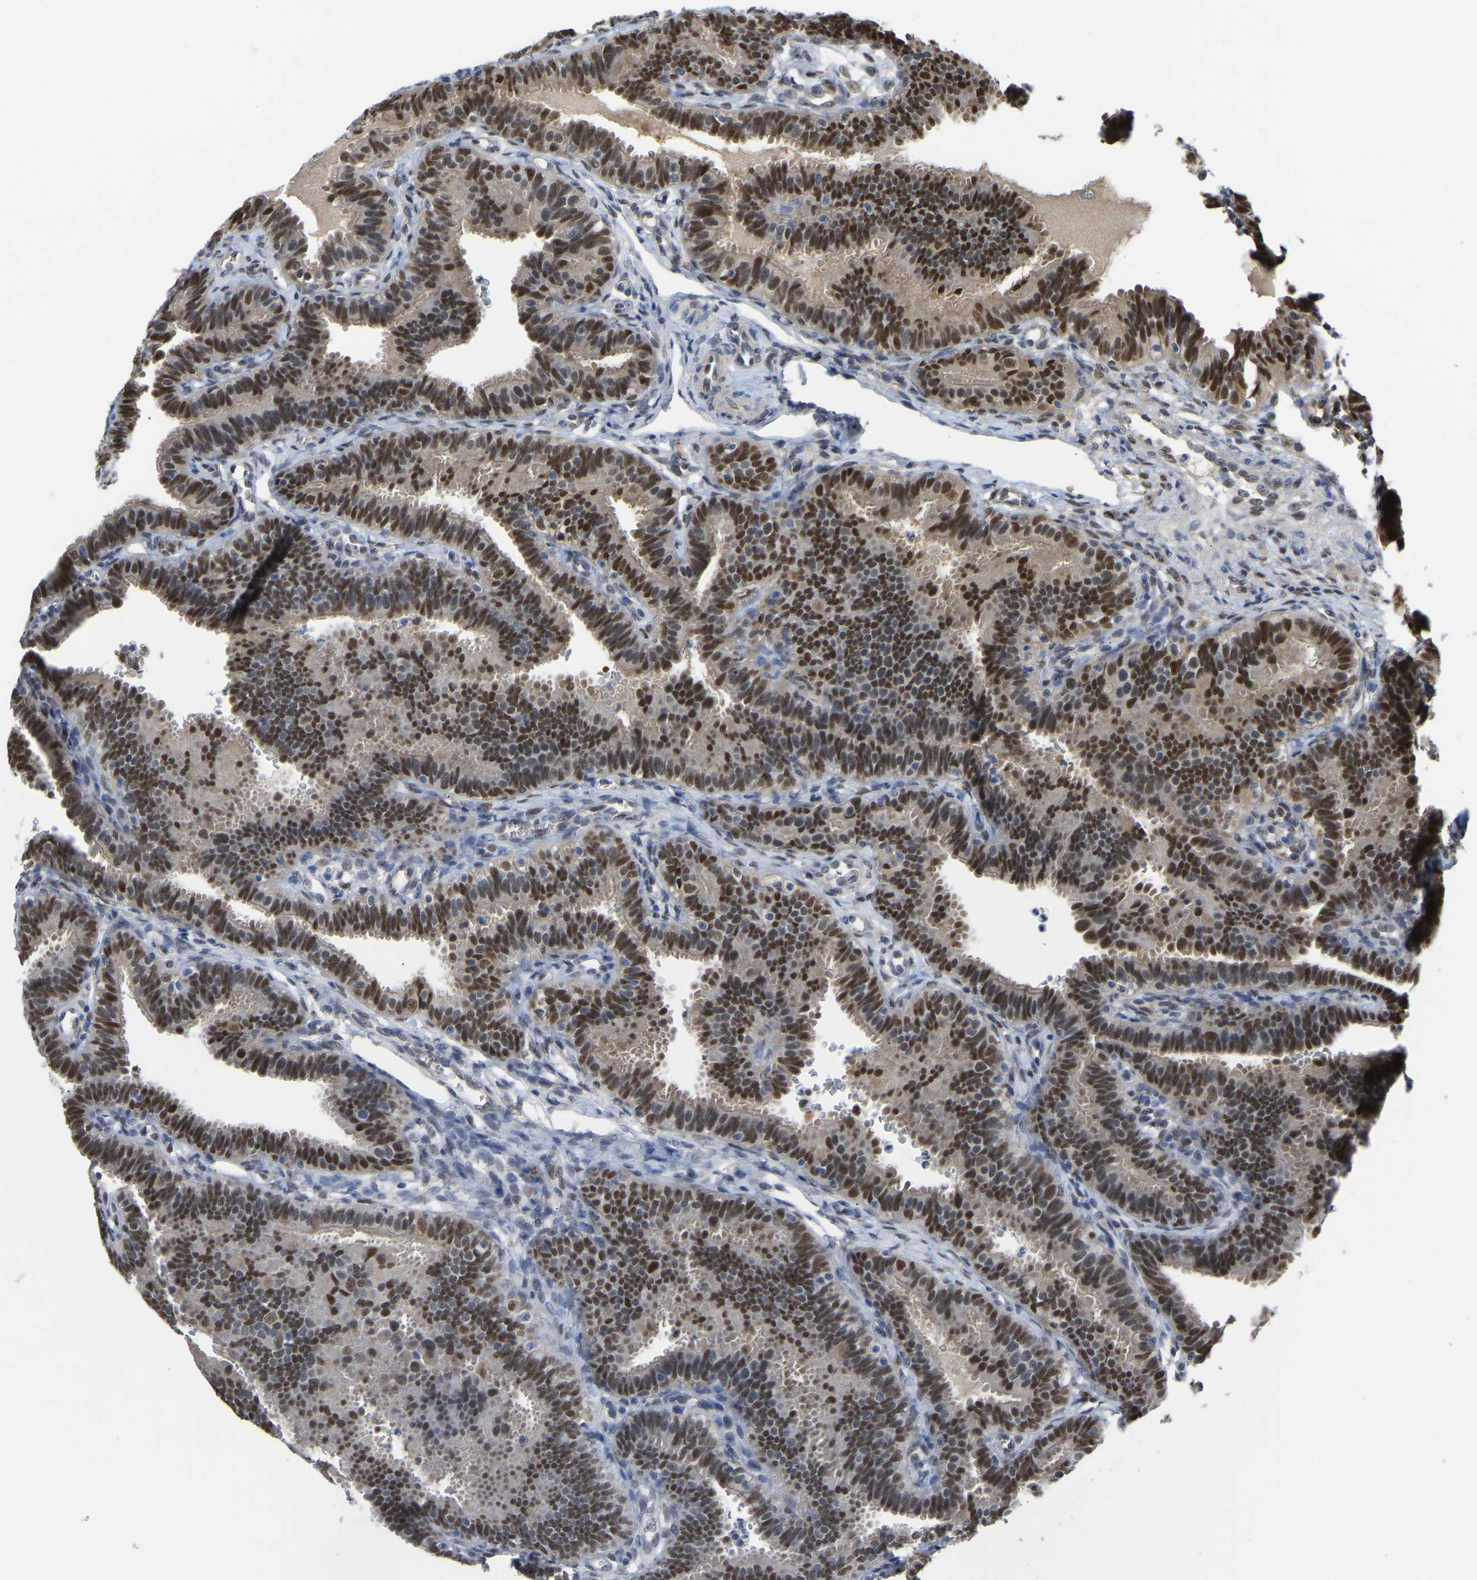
{"staining": {"intensity": "strong", "quantity": "25%-75%", "location": "nuclear"}, "tissue": "fallopian tube", "cell_type": "Glandular cells", "image_type": "normal", "snomed": [{"axis": "morphology", "description": "Normal tissue, NOS"}, {"axis": "topography", "description": "Fallopian tube"}, {"axis": "topography", "description": "Placenta"}], "caption": "This histopathology image reveals immunohistochemistry staining of normal human fallopian tube, with high strong nuclear expression in about 25%-75% of glandular cells.", "gene": "KLRG2", "patient": {"sex": "female", "age": 34}}